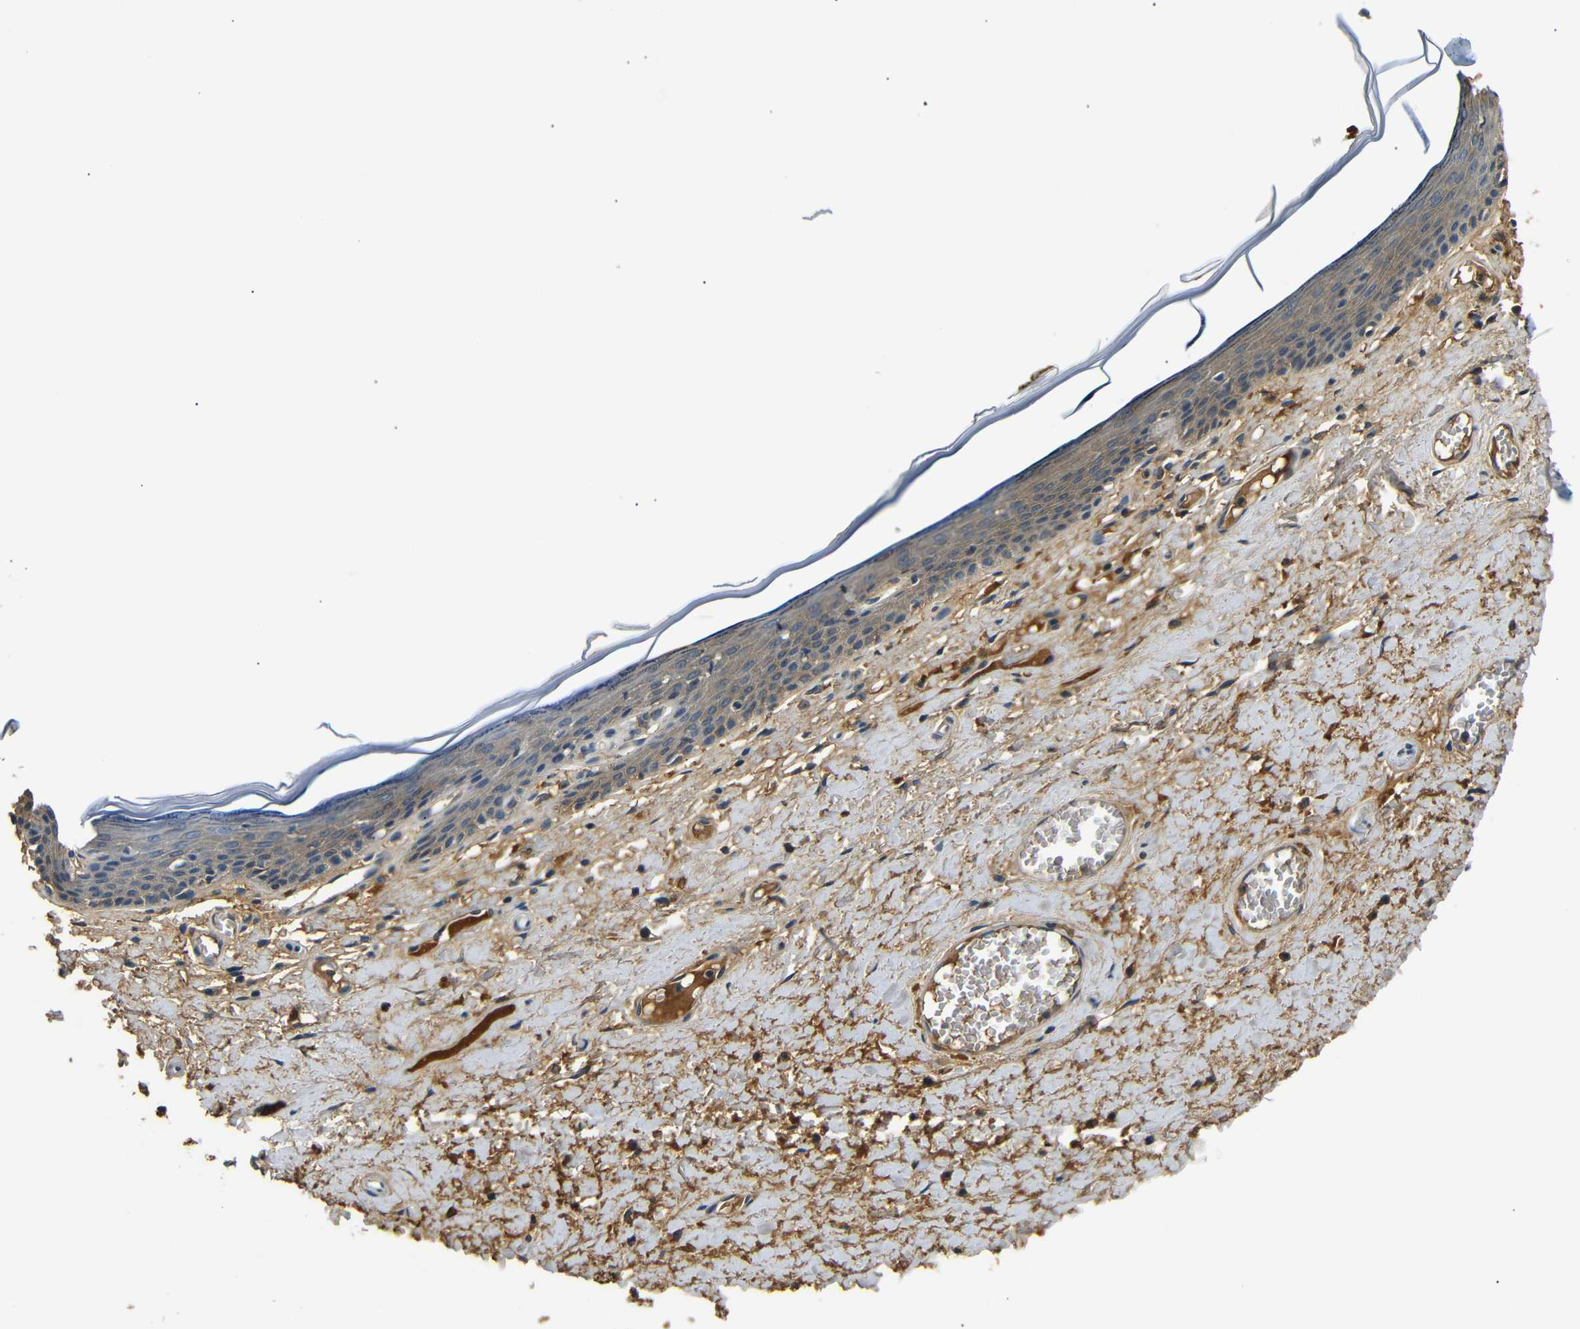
{"staining": {"intensity": "weak", "quantity": ">75%", "location": "cytoplasmic/membranous"}, "tissue": "skin", "cell_type": "Epidermal cells", "image_type": "normal", "snomed": [{"axis": "morphology", "description": "Normal tissue, NOS"}, {"axis": "topography", "description": "Vulva"}], "caption": "A brown stain highlights weak cytoplasmic/membranous positivity of a protein in epidermal cells of normal human skin. The protein is shown in brown color, while the nuclei are stained blue.", "gene": "LHCGR", "patient": {"sex": "female", "age": 54}}